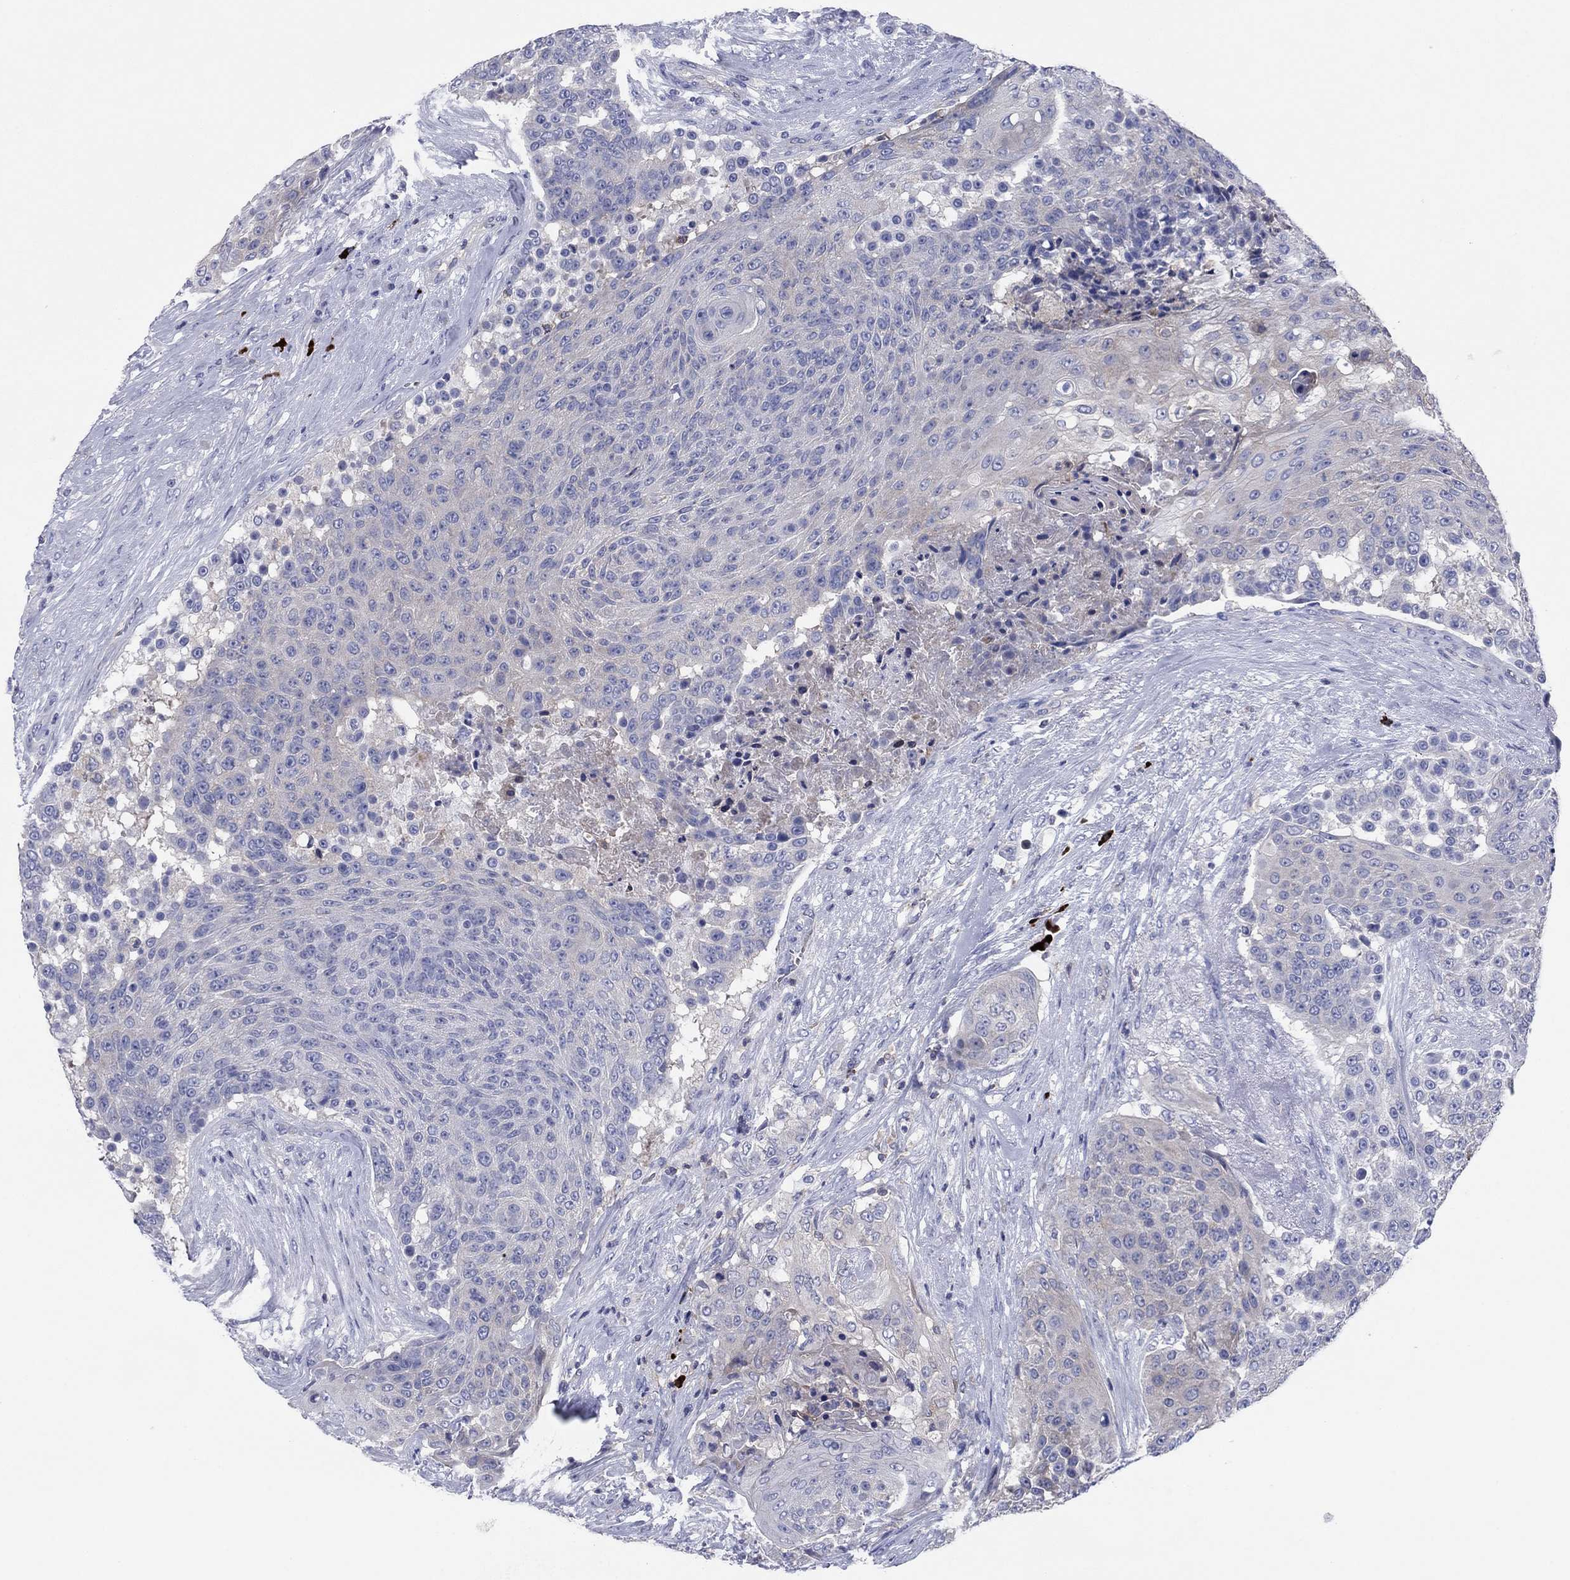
{"staining": {"intensity": "negative", "quantity": "none", "location": "none"}, "tissue": "urothelial cancer", "cell_type": "Tumor cells", "image_type": "cancer", "snomed": [{"axis": "morphology", "description": "Urothelial carcinoma, High grade"}, {"axis": "topography", "description": "Urinary bladder"}], "caption": "Tumor cells show no significant staining in urothelial cancer.", "gene": "PVR", "patient": {"sex": "female", "age": 63}}